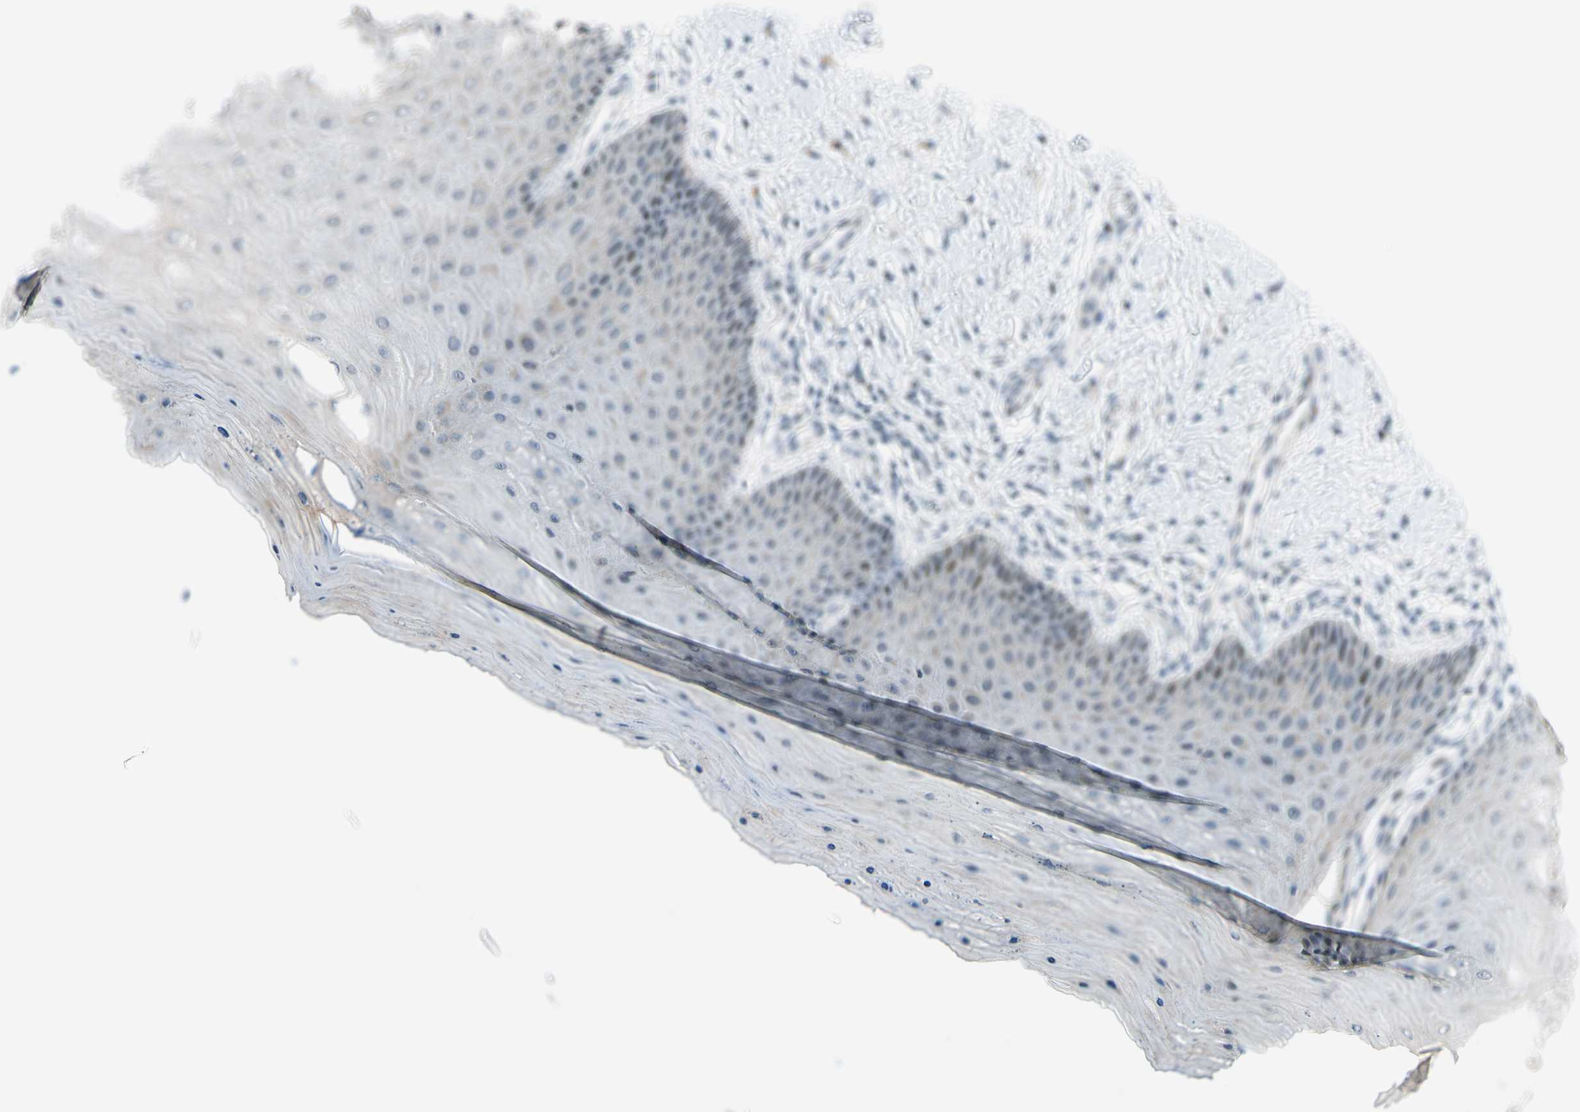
{"staining": {"intensity": "negative", "quantity": "none", "location": "none"}, "tissue": "cervix", "cell_type": "Glandular cells", "image_type": "normal", "snomed": [{"axis": "morphology", "description": "Normal tissue, NOS"}, {"axis": "topography", "description": "Cervix"}], "caption": "There is no significant expression in glandular cells of cervix. Nuclei are stained in blue.", "gene": "B4GALNT1", "patient": {"sex": "female", "age": 55}}